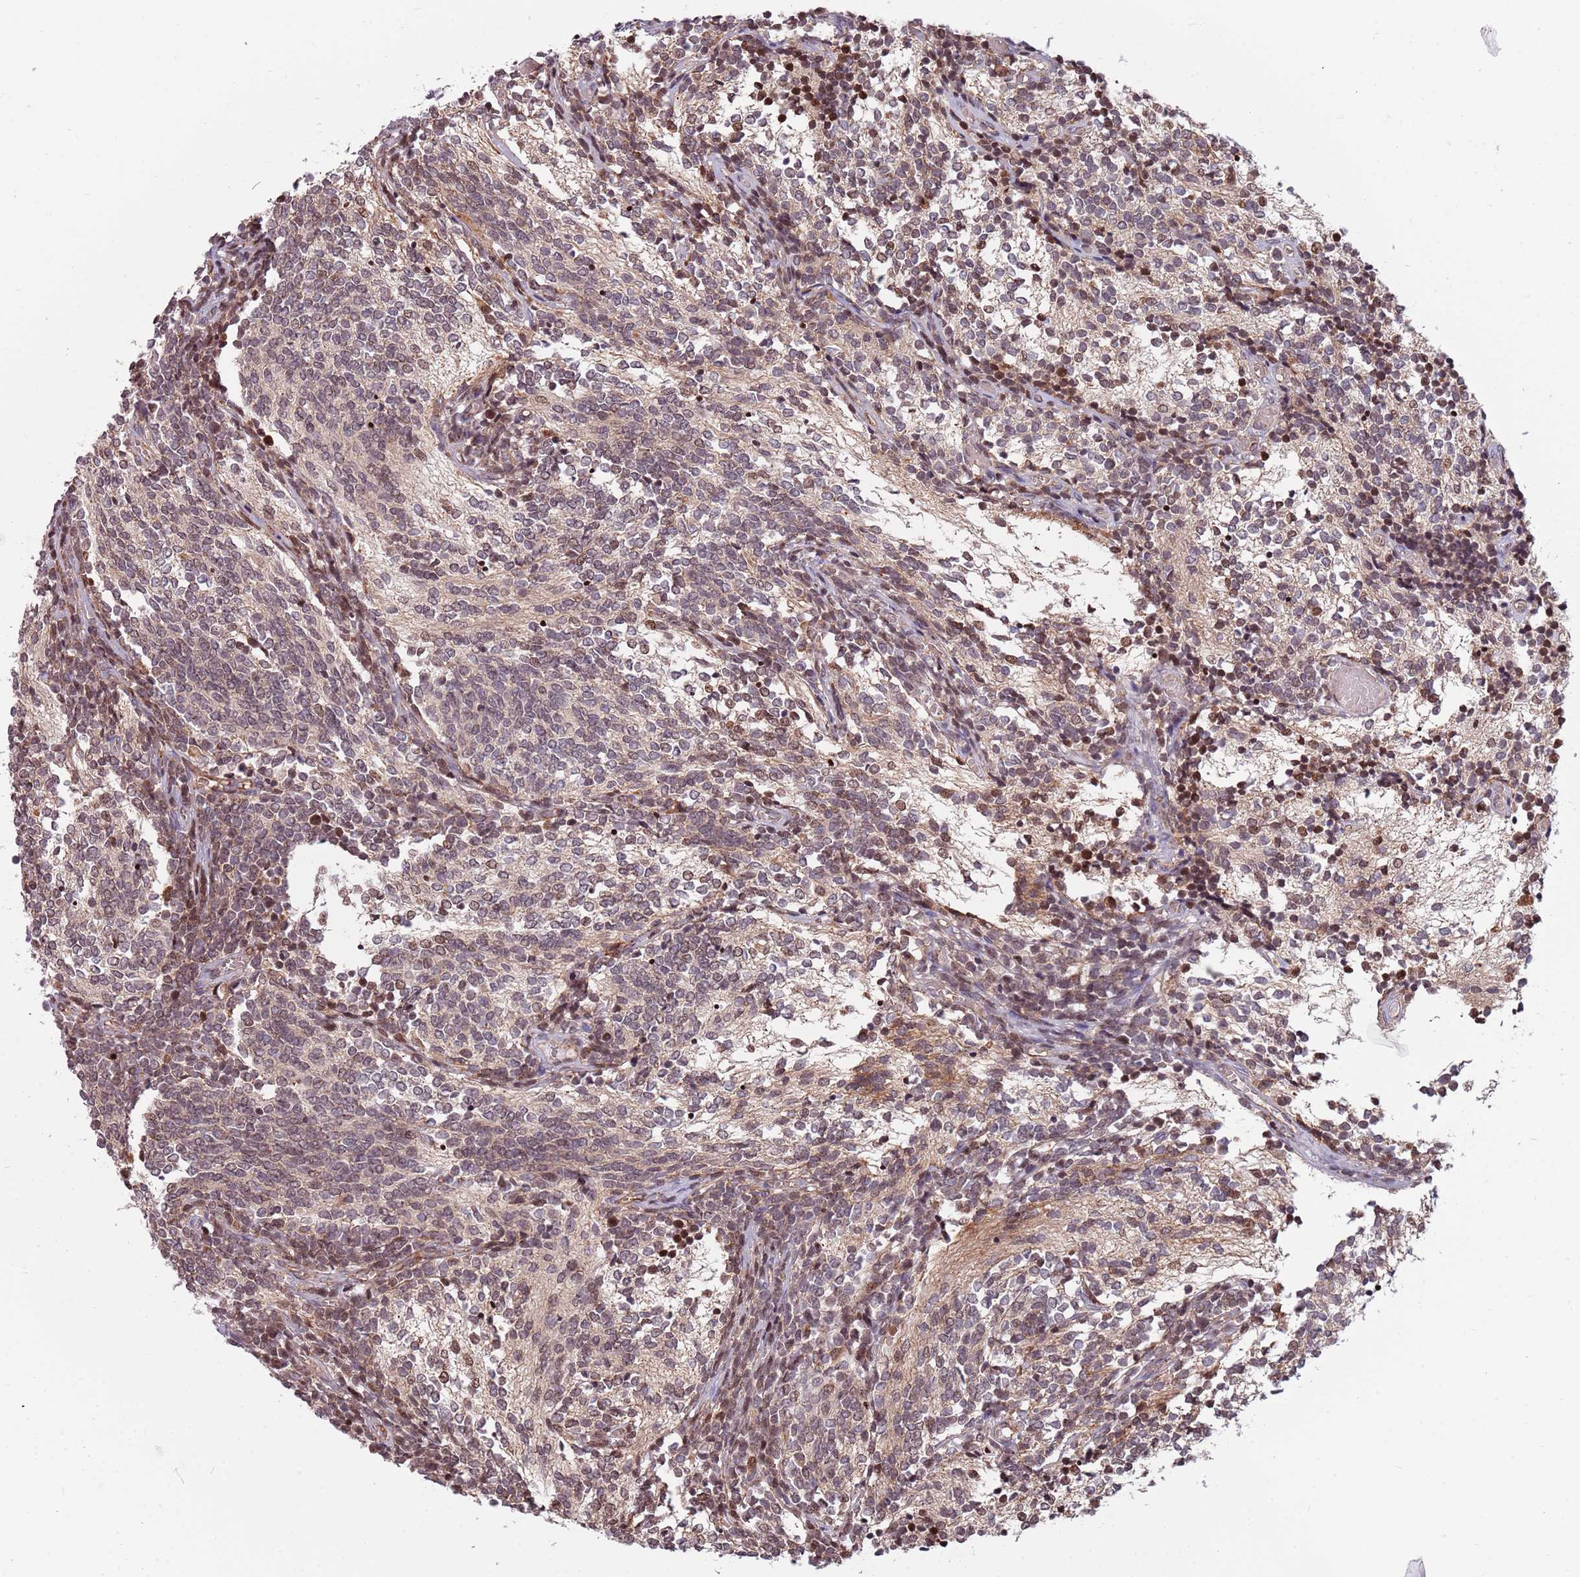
{"staining": {"intensity": "weak", "quantity": "<25%", "location": "nuclear"}, "tissue": "glioma", "cell_type": "Tumor cells", "image_type": "cancer", "snomed": [{"axis": "morphology", "description": "Glioma, malignant, Low grade"}, {"axis": "topography", "description": "Brain"}], "caption": "IHC histopathology image of neoplastic tissue: malignant glioma (low-grade) stained with DAB demonstrates no significant protein positivity in tumor cells. (DAB IHC visualized using brightfield microscopy, high magnification).", "gene": "ARHGEF5", "patient": {"sex": "female", "age": 1}}